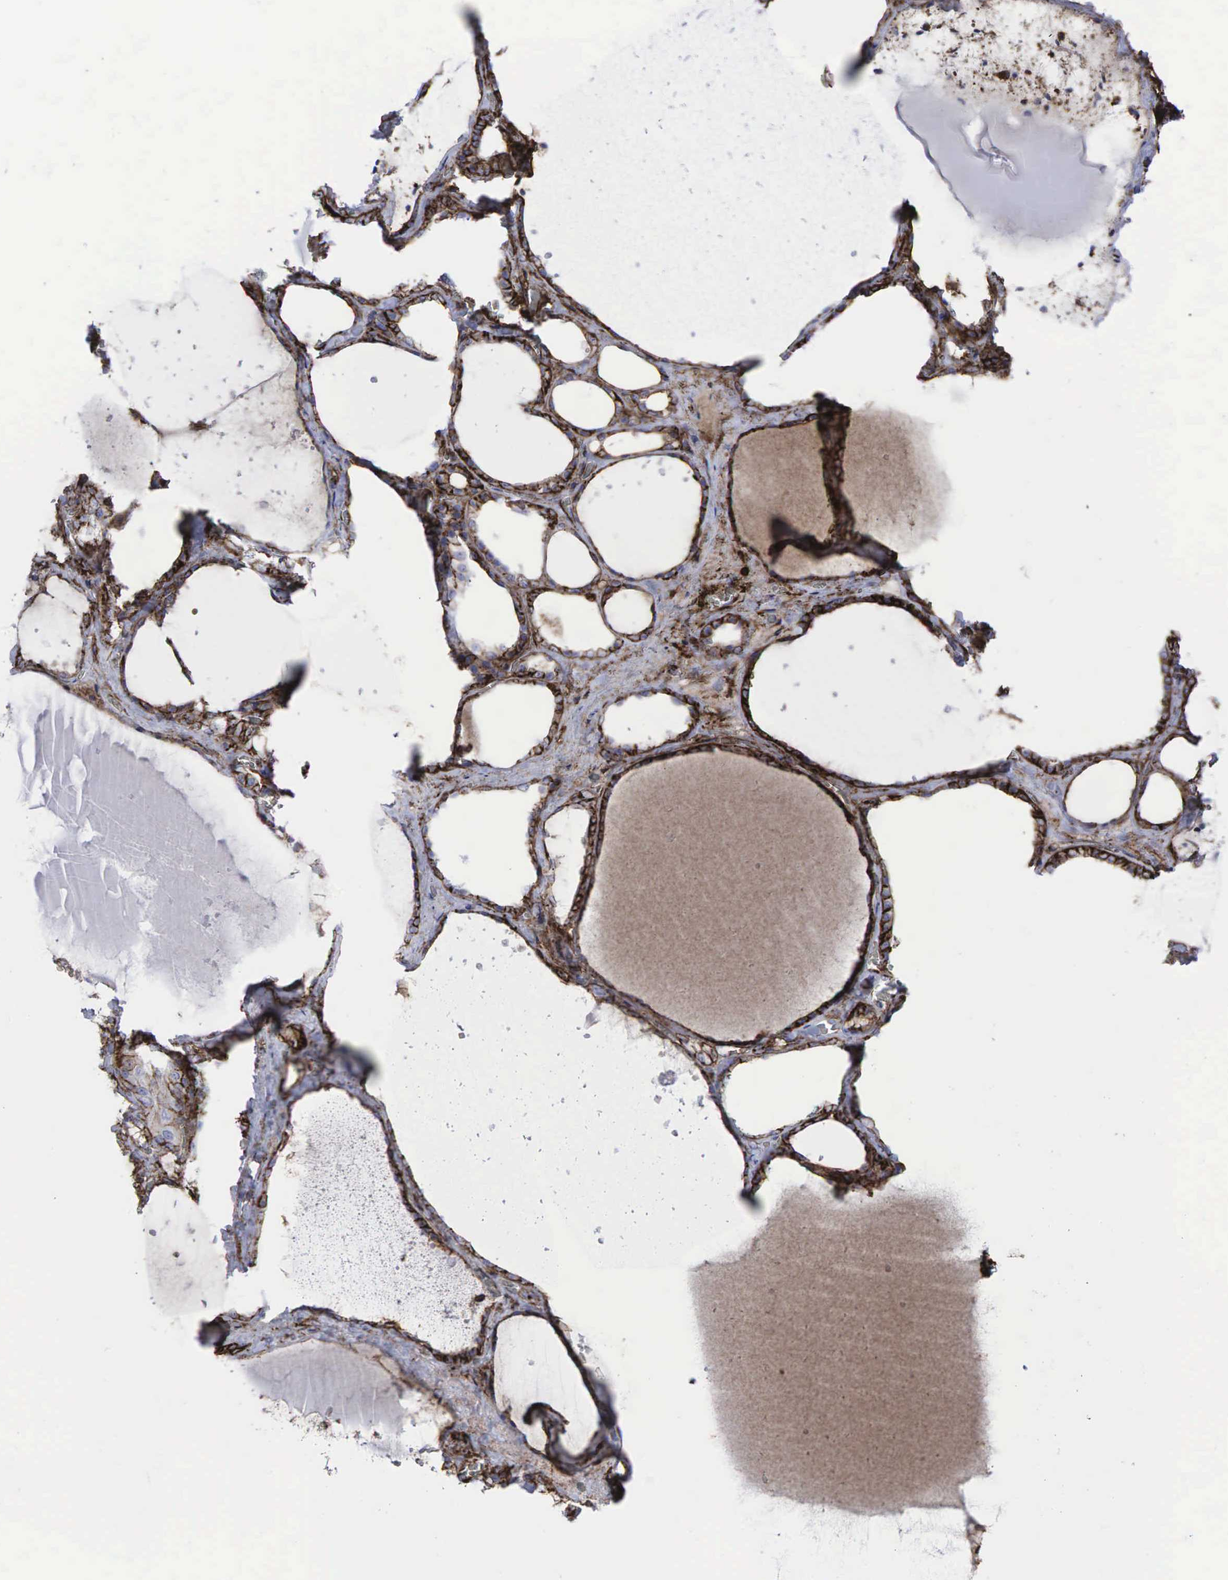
{"staining": {"intensity": "moderate", "quantity": ">75%", "location": "cytoplasmic/membranous"}, "tissue": "thyroid gland", "cell_type": "Glandular cells", "image_type": "normal", "snomed": [{"axis": "morphology", "description": "Normal tissue, NOS"}, {"axis": "topography", "description": "Thyroid gland"}], "caption": "The immunohistochemical stain labels moderate cytoplasmic/membranous positivity in glandular cells of unremarkable thyroid gland. The protein is stained brown, and the nuclei are stained in blue (DAB IHC with brightfield microscopy, high magnification).", "gene": "CD44", "patient": {"sex": "male", "age": 76}}